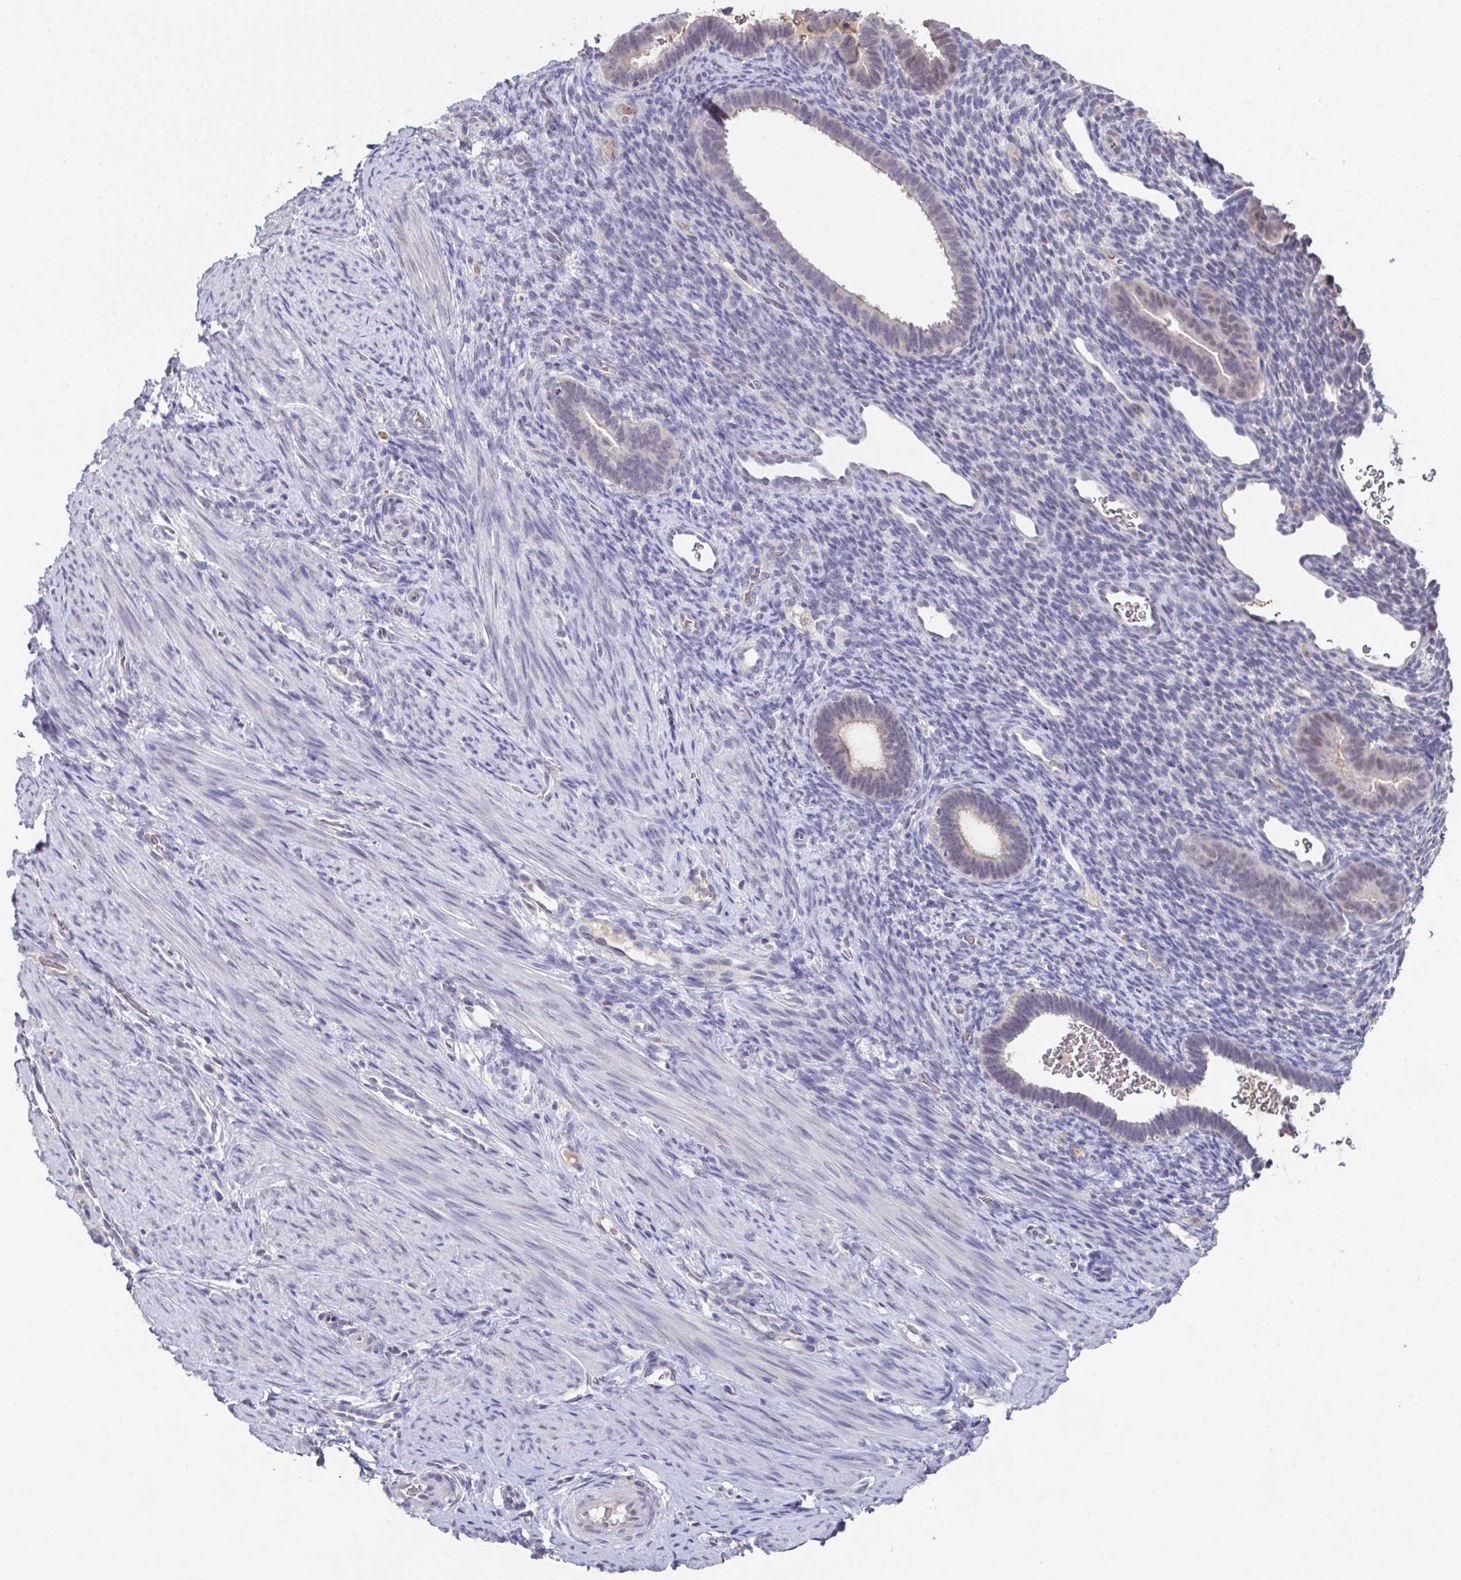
{"staining": {"intensity": "negative", "quantity": "none", "location": "none"}, "tissue": "endometrium", "cell_type": "Cells in endometrial stroma", "image_type": "normal", "snomed": [{"axis": "morphology", "description": "Normal tissue, NOS"}, {"axis": "topography", "description": "Endometrium"}], "caption": "This is a micrograph of IHC staining of benign endometrium, which shows no expression in cells in endometrial stroma. The staining was performed using DAB (3,3'-diaminobenzidine) to visualize the protein expression in brown, while the nuclei were stained in blue with hematoxylin (Magnification: 20x).", "gene": "GLTPD2", "patient": {"sex": "female", "age": 34}}